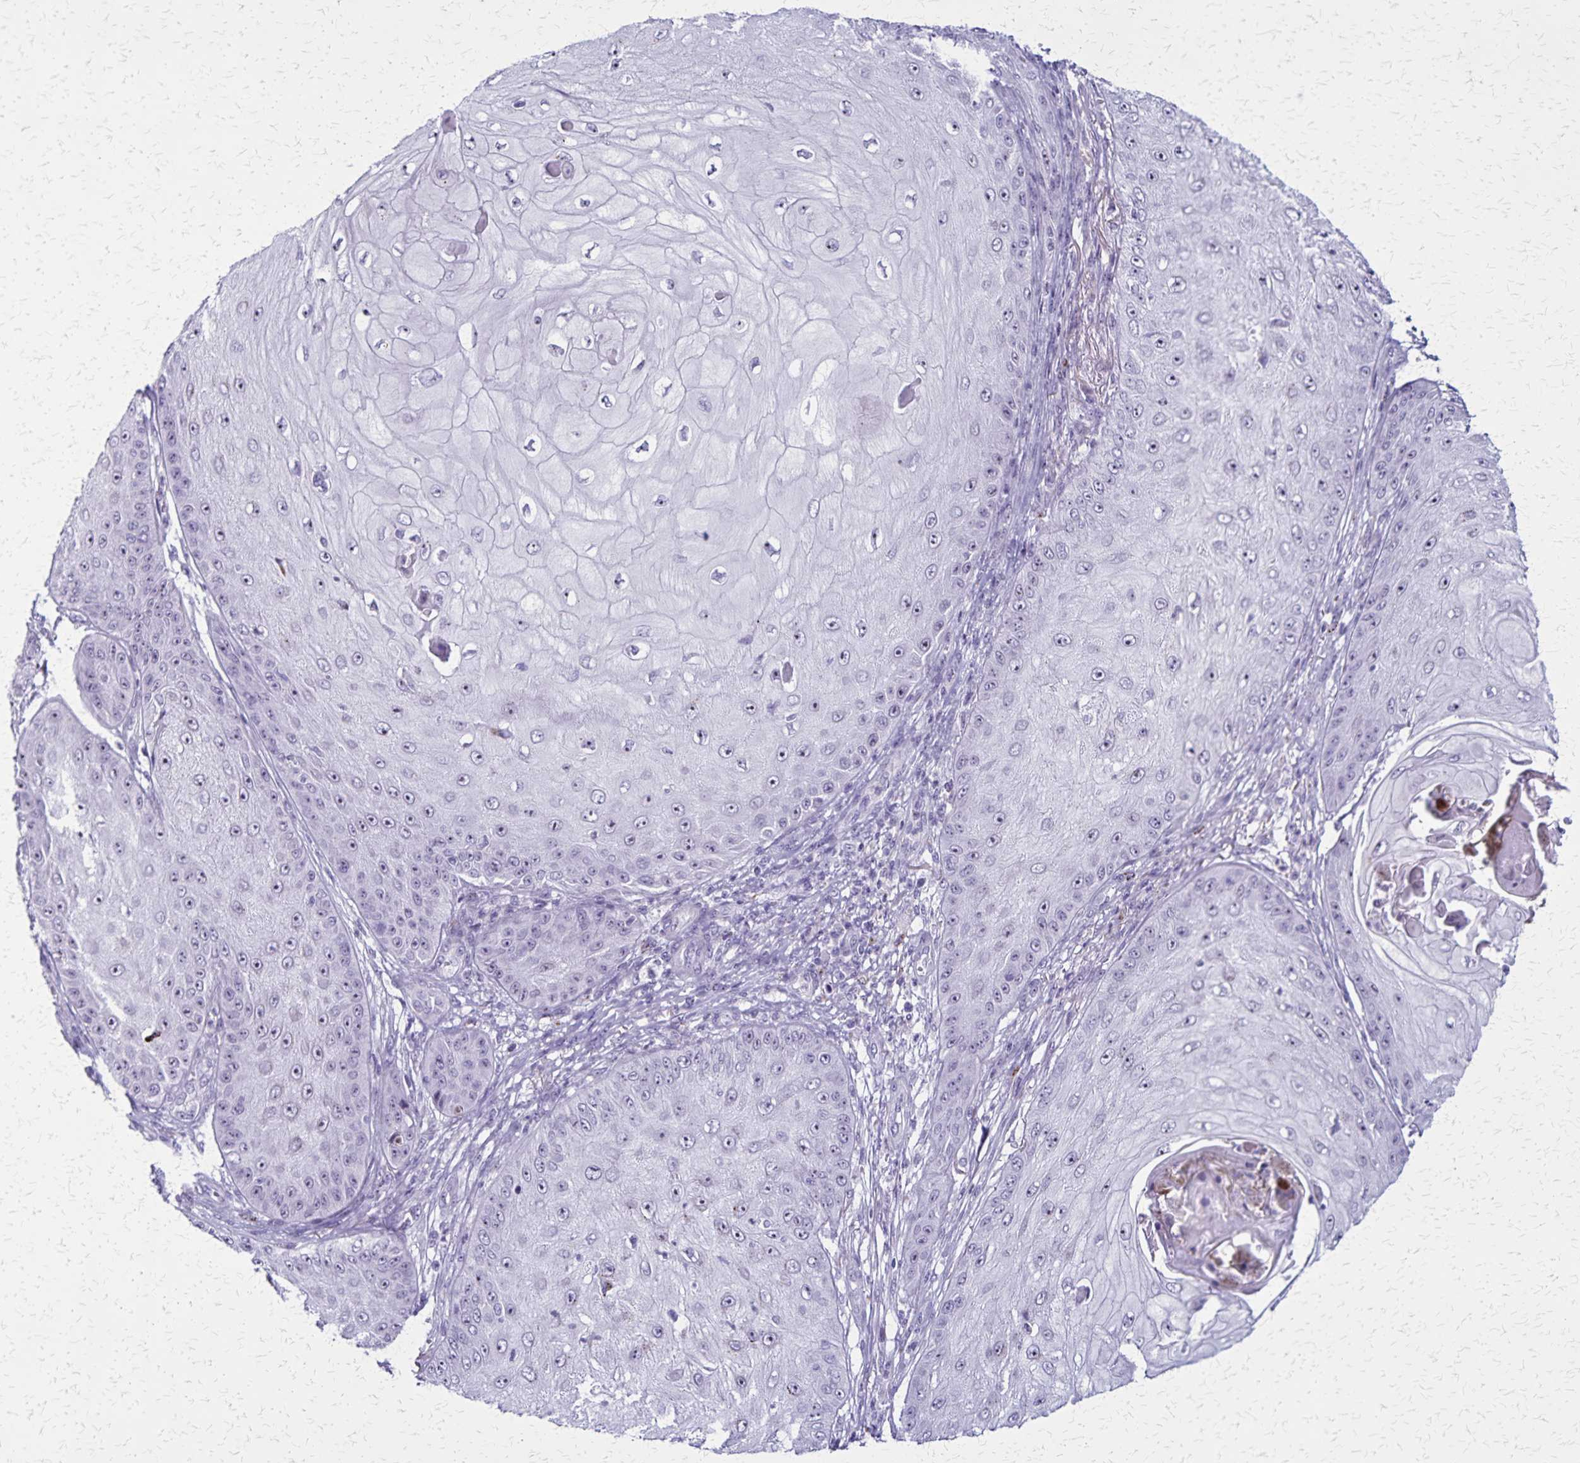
{"staining": {"intensity": "negative", "quantity": "none", "location": "none"}, "tissue": "skin cancer", "cell_type": "Tumor cells", "image_type": "cancer", "snomed": [{"axis": "morphology", "description": "Squamous cell carcinoma, NOS"}, {"axis": "topography", "description": "Skin"}], "caption": "An immunohistochemistry (IHC) histopathology image of squamous cell carcinoma (skin) is shown. There is no staining in tumor cells of squamous cell carcinoma (skin). The staining was performed using DAB to visualize the protein expression in brown, while the nuclei were stained in blue with hematoxylin (Magnification: 20x).", "gene": "OR51B5", "patient": {"sex": "male", "age": 70}}